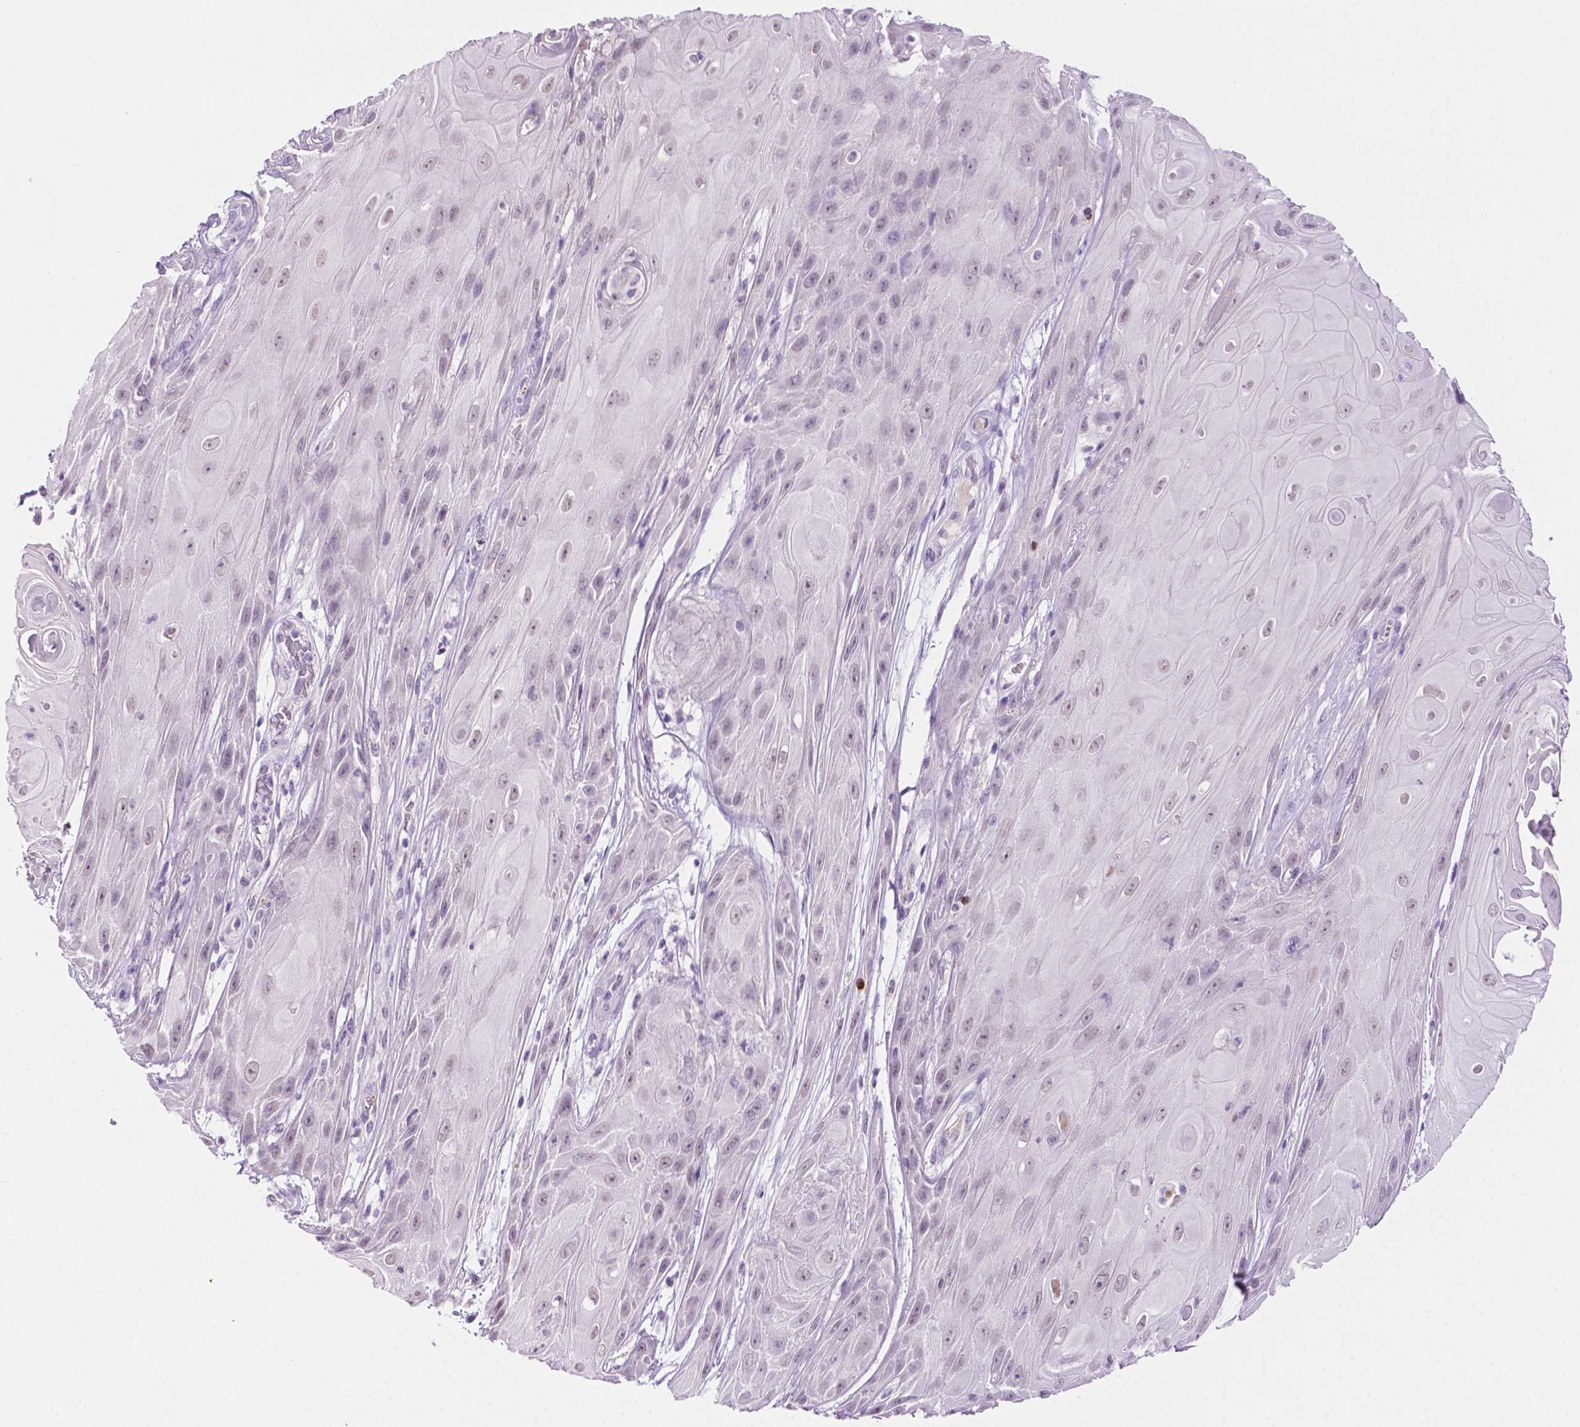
{"staining": {"intensity": "negative", "quantity": "none", "location": "none"}, "tissue": "skin cancer", "cell_type": "Tumor cells", "image_type": "cancer", "snomed": [{"axis": "morphology", "description": "Squamous cell carcinoma, NOS"}, {"axis": "topography", "description": "Skin"}], "caption": "The image shows no significant positivity in tumor cells of skin squamous cell carcinoma. The staining is performed using DAB brown chromogen with nuclei counter-stained in using hematoxylin.", "gene": "MMP27", "patient": {"sex": "male", "age": 62}}